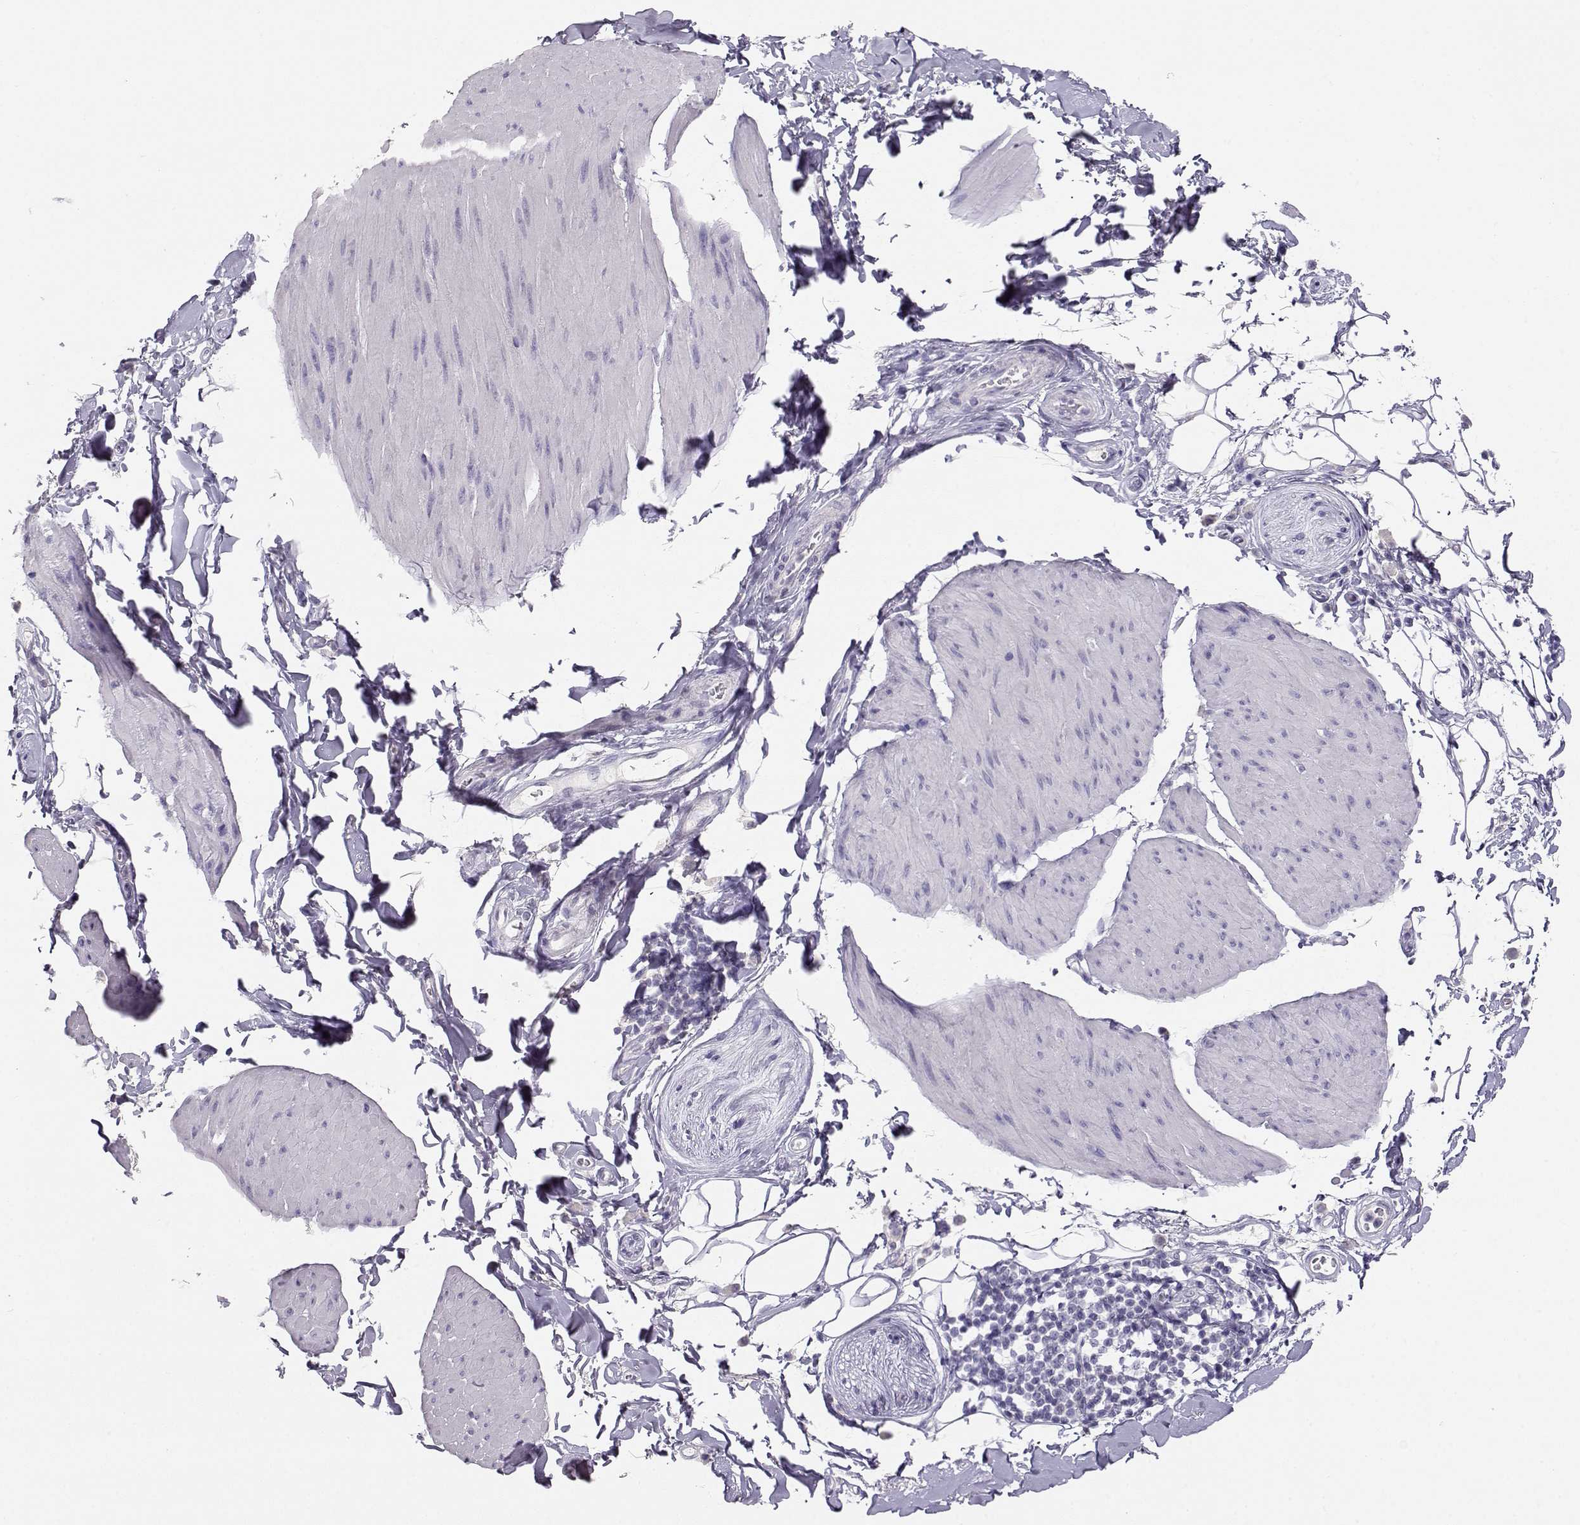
{"staining": {"intensity": "negative", "quantity": "none", "location": "none"}, "tissue": "smooth muscle", "cell_type": "Smooth muscle cells", "image_type": "normal", "snomed": [{"axis": "morphology", "description": "Normal tissue, NOS"}, {"axis": "topography", "description": "Adipose tissue"}, {"axis": "topography", "description": "Smooth muscle"}, {"axis": "topography", "description": "Peripheral nerve tissue"}], "caption": "DAB immunohistochemical staining of normal smooth muscle shows no significant expression in smooth muscle cells. (Brightfield microscopy of DAB (3,3'-diaminobenzidine) IHC at high magnification).", "gene": "OPN5", "patient": {"sex": "male", "age": 83}}